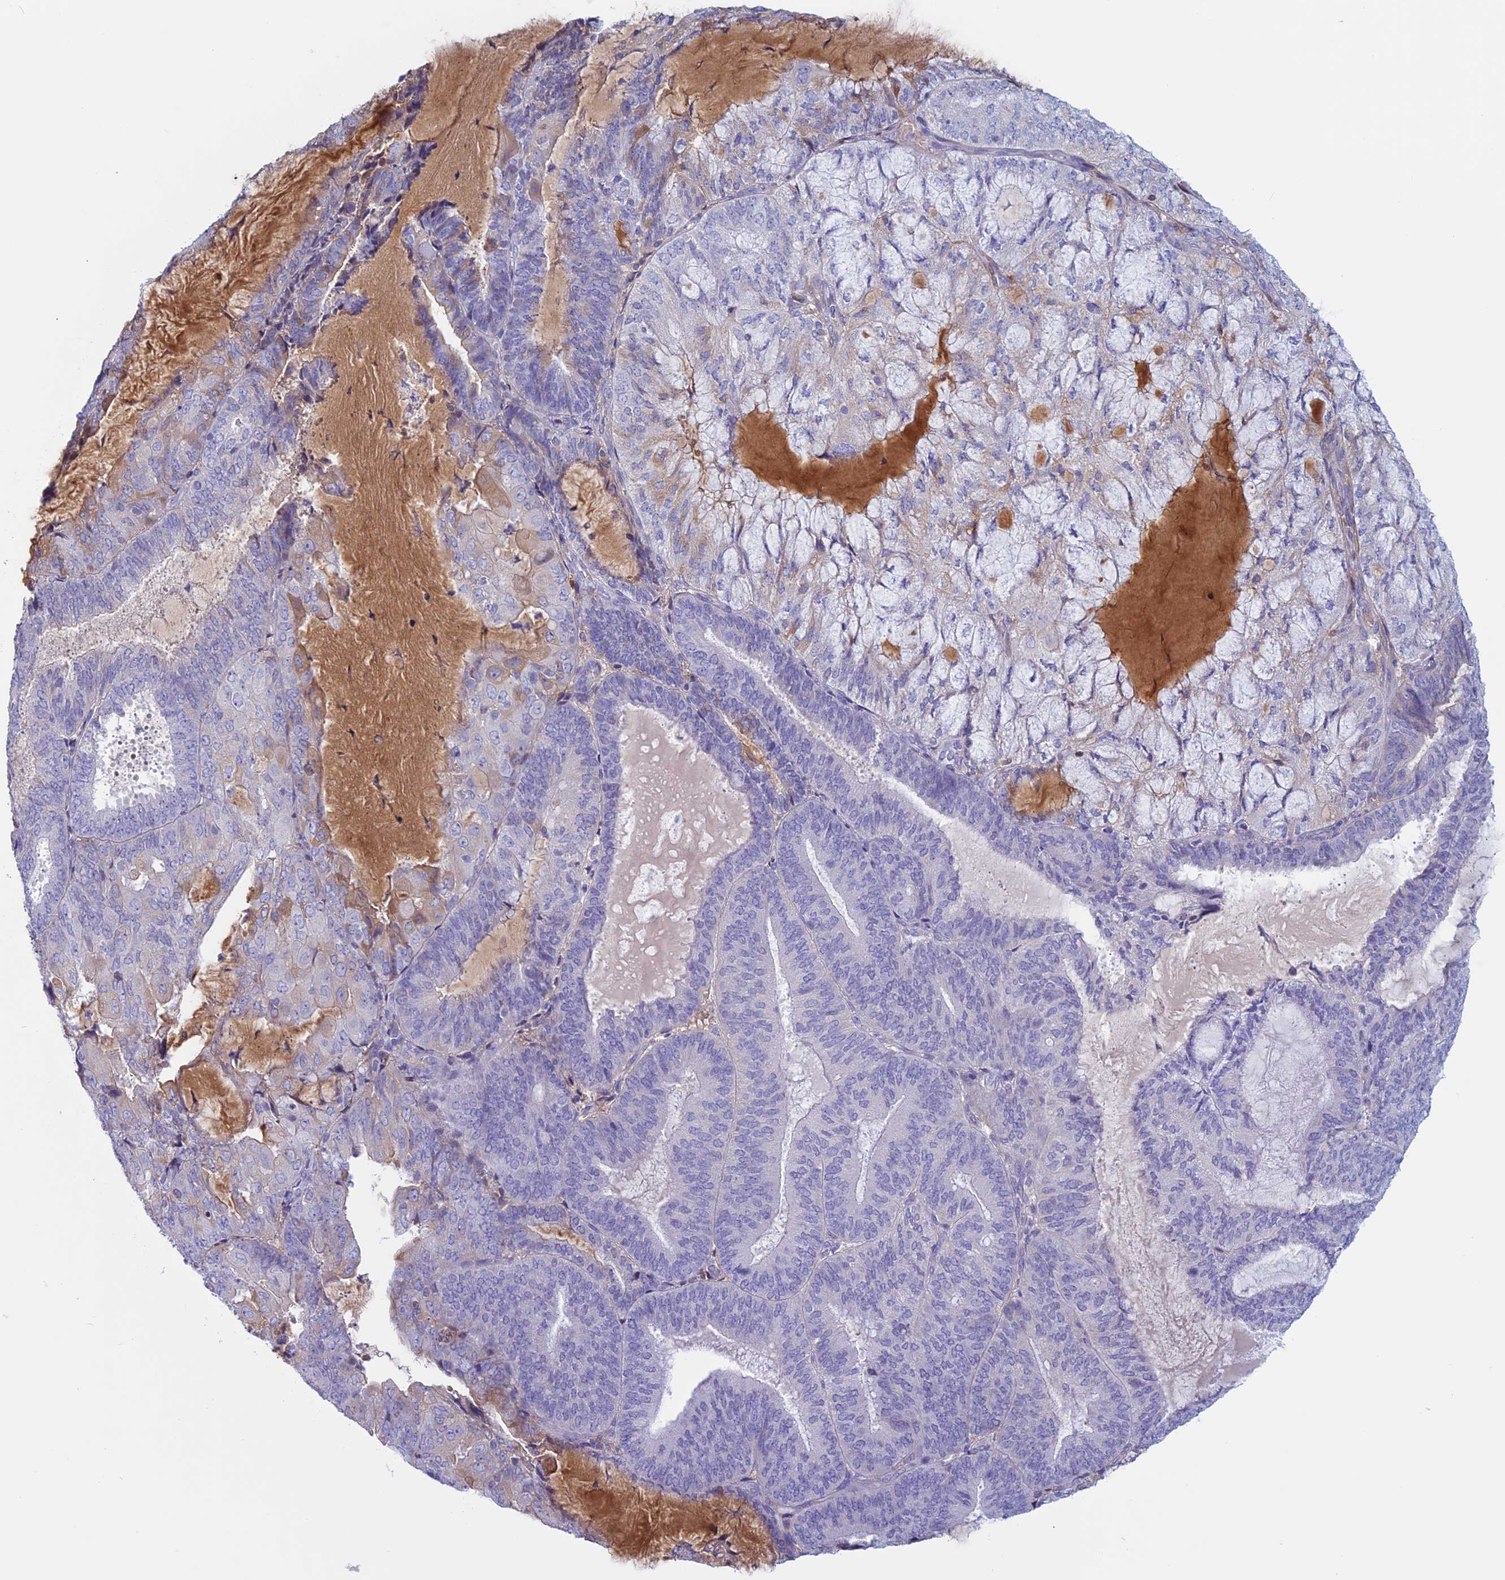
{"staining": {"intensity": "moderate", "quantity": "<25%", "location": "cytoplasmic/membranous"}, "tissue": "endometrial cancer", "cell_type": "Tumor cells", "image_type": "cancer", "snomed": [{"axis": "morphology", "description": "Adenocarcinoma, NOS"}, {"axis": "topography", "description": "Endometrium"}], "caption": "Moderate cytoplasmic/membranous staining for a protein is seen in approximately <25% of tumor cells of adenocarcinoma (endometrial) using immunohistochemistry (IHC).", "gene": "ANGPTL2", "patient": {"sex": "female", "age": 81}}